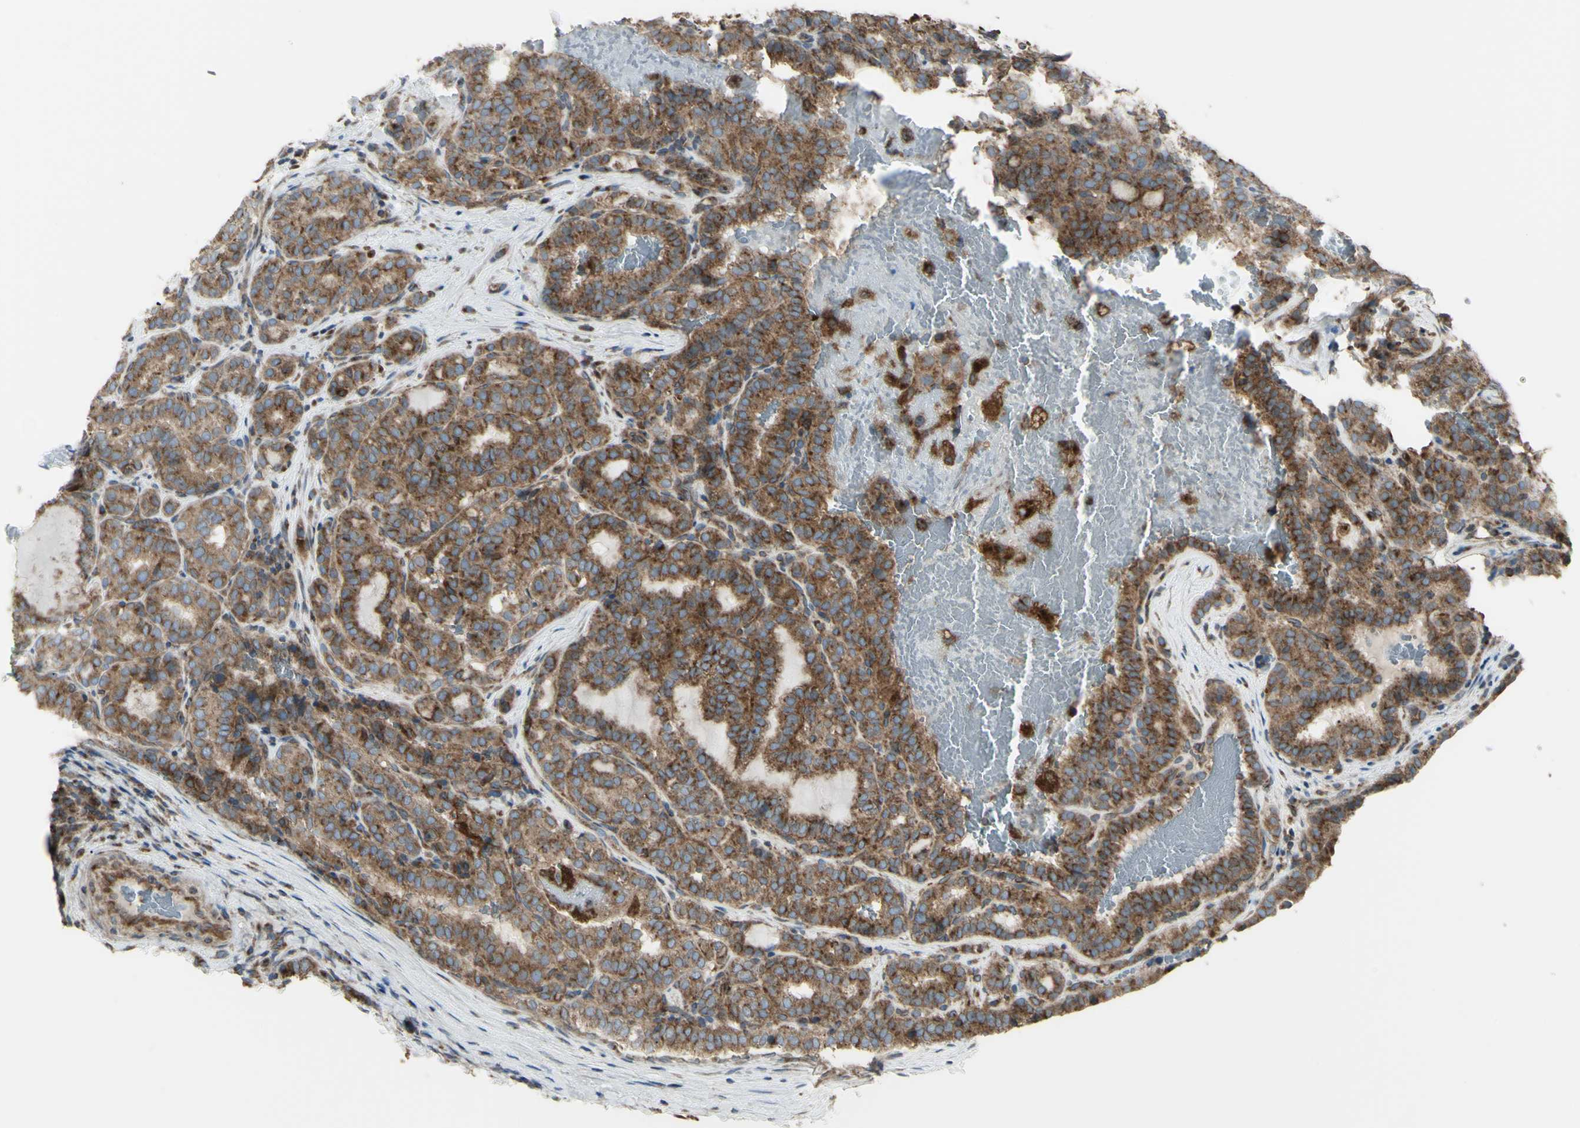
{"staining": {"intensity": "strong", "quantity": ">75%", "location": "cytoplasmic/membranous"}, "tissue": "thyroid cancer", "cell_type": "Tumor cells", "image_type": "cancer", "snomed": [{"axis": "morphology", "description": "Normal tissue, NOS"}, {"axis": "morphology", "description": "Papillary adenocarcinoma, NOS"}, {"axis": "topography", "description": "Thyroid gland"}], "caption": "The immunohistochemical stain shows strong cytoplasmic/membranous positivity in tumor cells of thyroid cancer (papillary adenocarcinoma) tissue. The protein is shown in brown color, while the nuclei are stained blue.", "gene": "NAPA", "patient": {"sex": "female", "age": 30}}